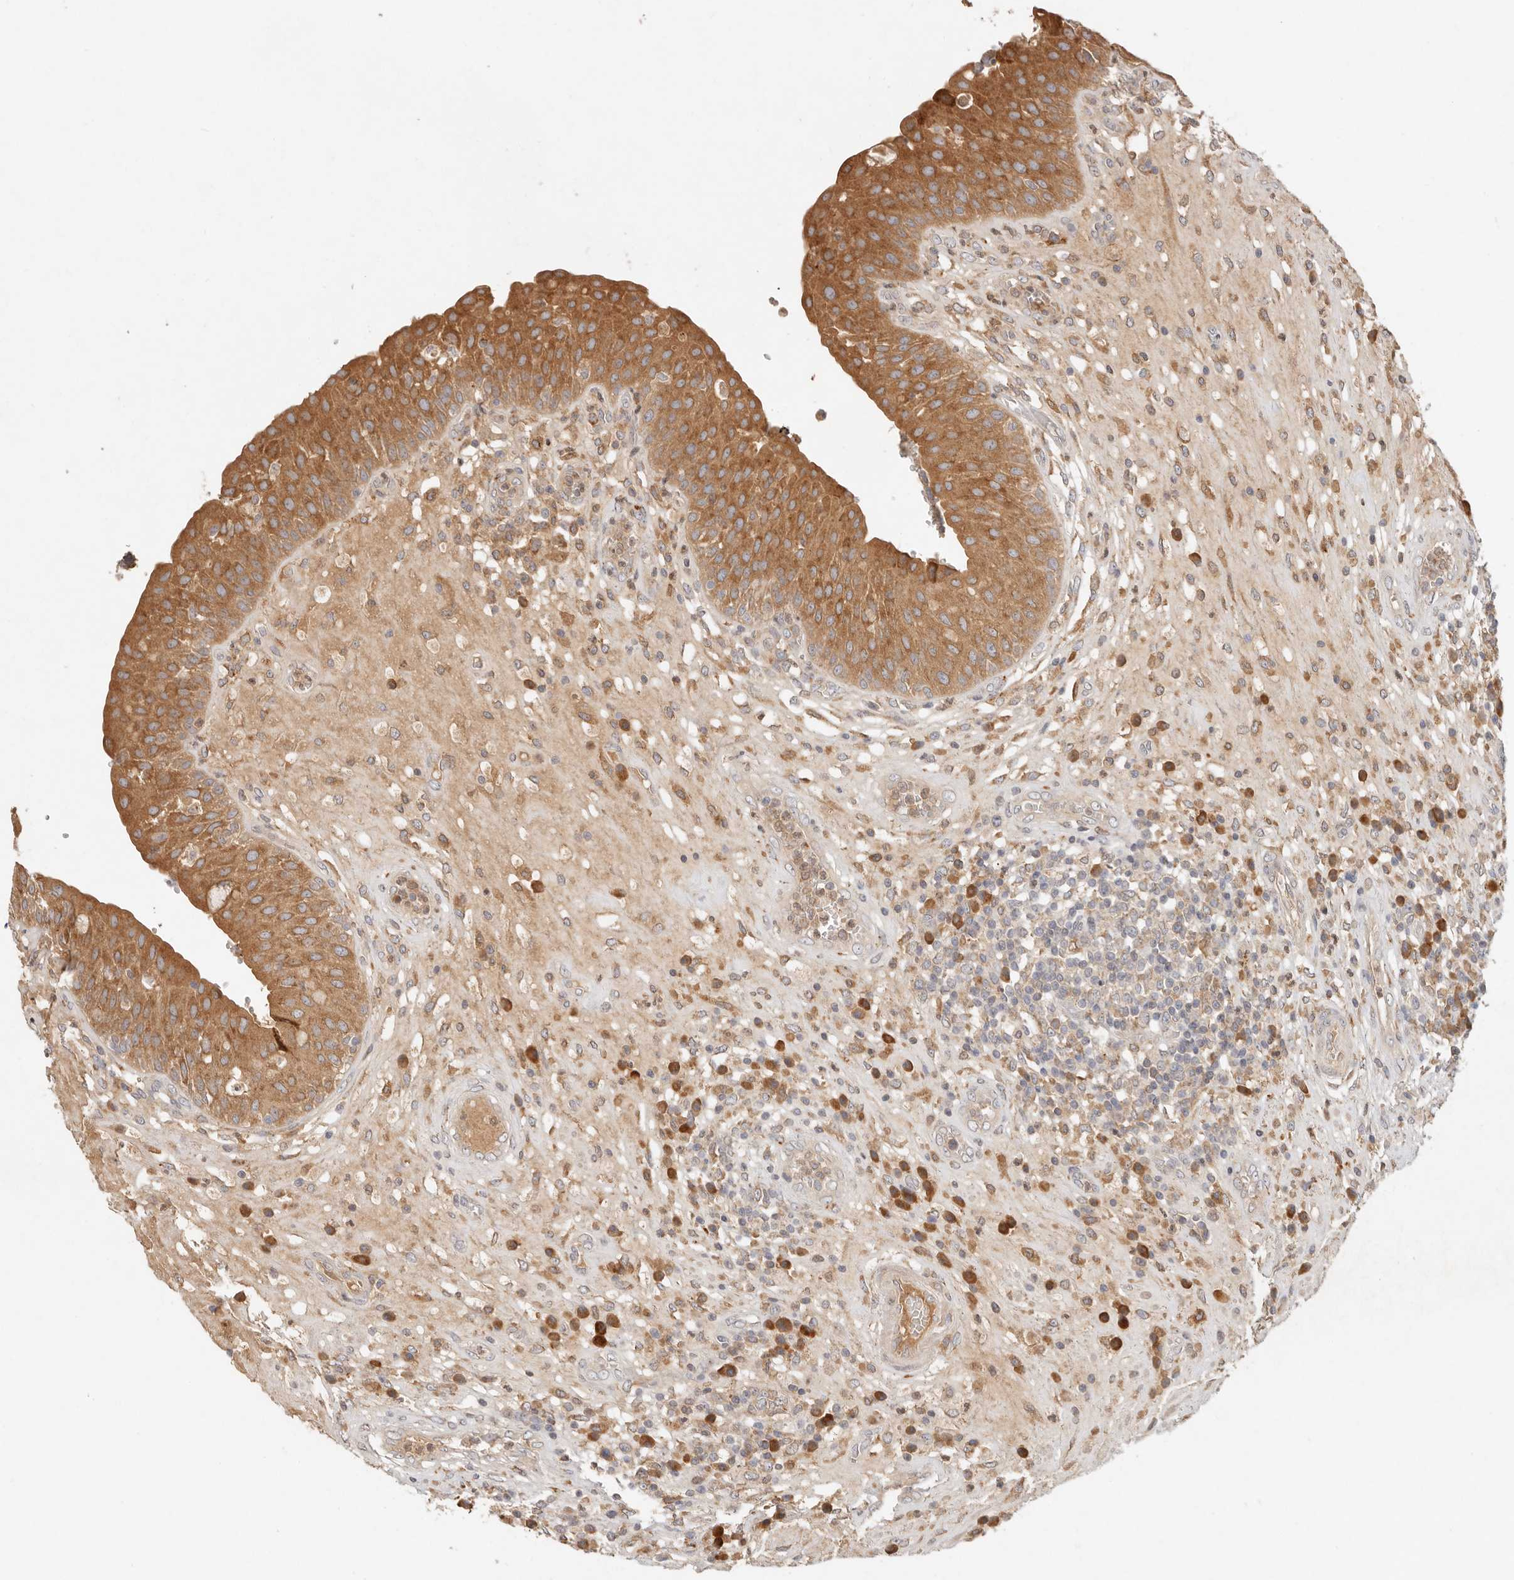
{"staining": {"intensity": "moderate", "quantity": ">75%", "location": "cytoplasmic/membranous"}, "tissue": "urinary bladder", "cell_type": "Urothelial cells", "image_type": "normal", "snomed": [{"axis": "morphology", "description": "Normal tissue, NOS"}, {"axis": "topography", "description": "Urinary bladder"}], "caption": "Protein staining demonstrates moderate cytoplasmic/membranous positivity in approximately >75% of urothelial cells in benign urinary bladder.", "gene": "ARHGEF10L", "patient": {"sex": "female", "age": 62}}